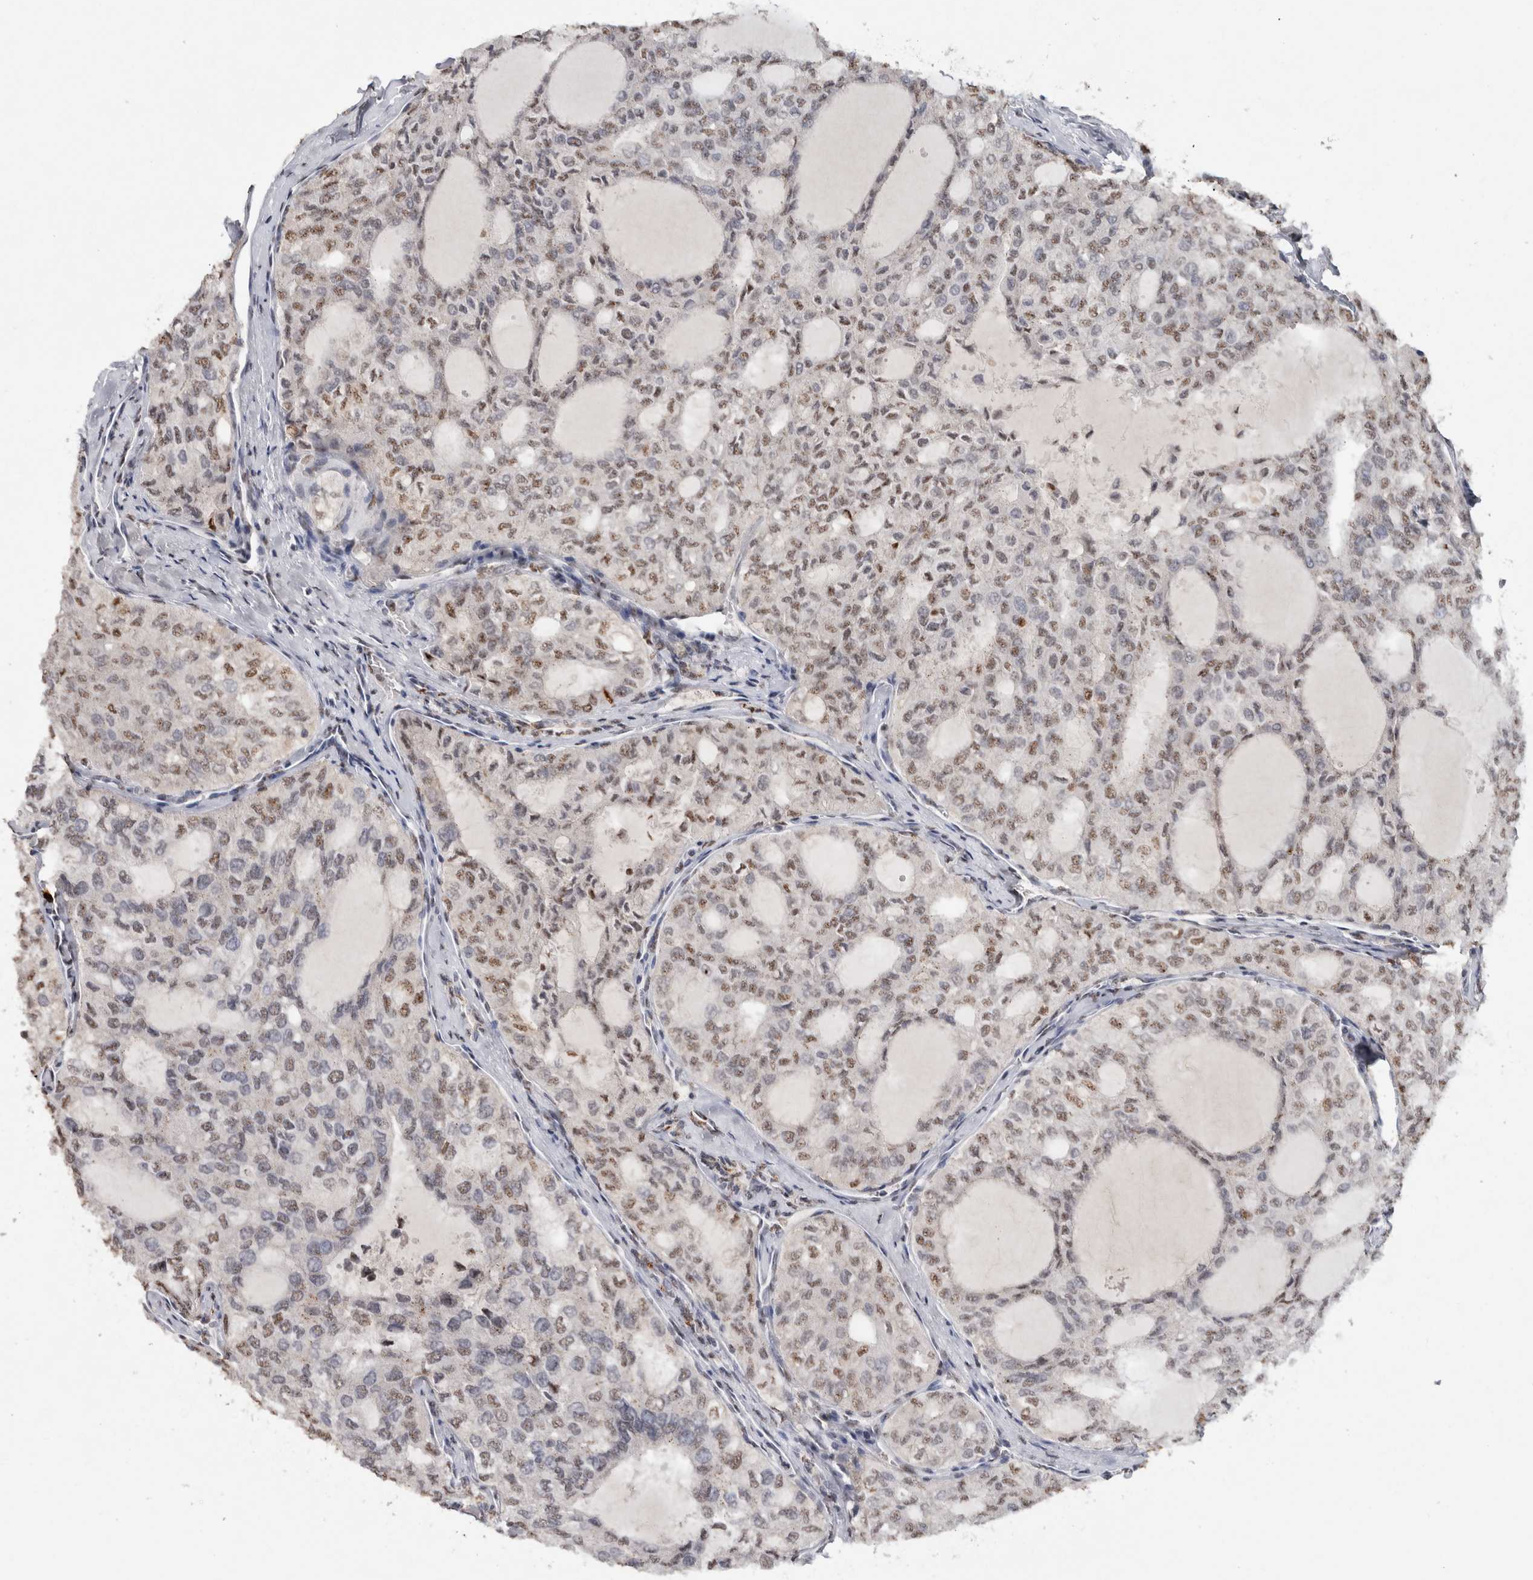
{"staining": {"intensity": "weak", "quantity": ">75%", "location": "nuclear"}, "tissue": "thyroid cancer", "cell_type": "Tumor cells", "image_type": "cancer", "snomed": [{"axis": "morphology", "description": "Follicular adenoma carcinoma, NOS"}, {"axis": "topography", "description": "Thyroid gland"}], "caption": "Weak nuclear expression for a protein is seen in approximately >75% of tumor cells of thyroid cancer (follicular adenoma carcinoma) using immunohistochemistry.", "gene": "RPS6KA2", "patient": {"sex": "male", "age": 75}}